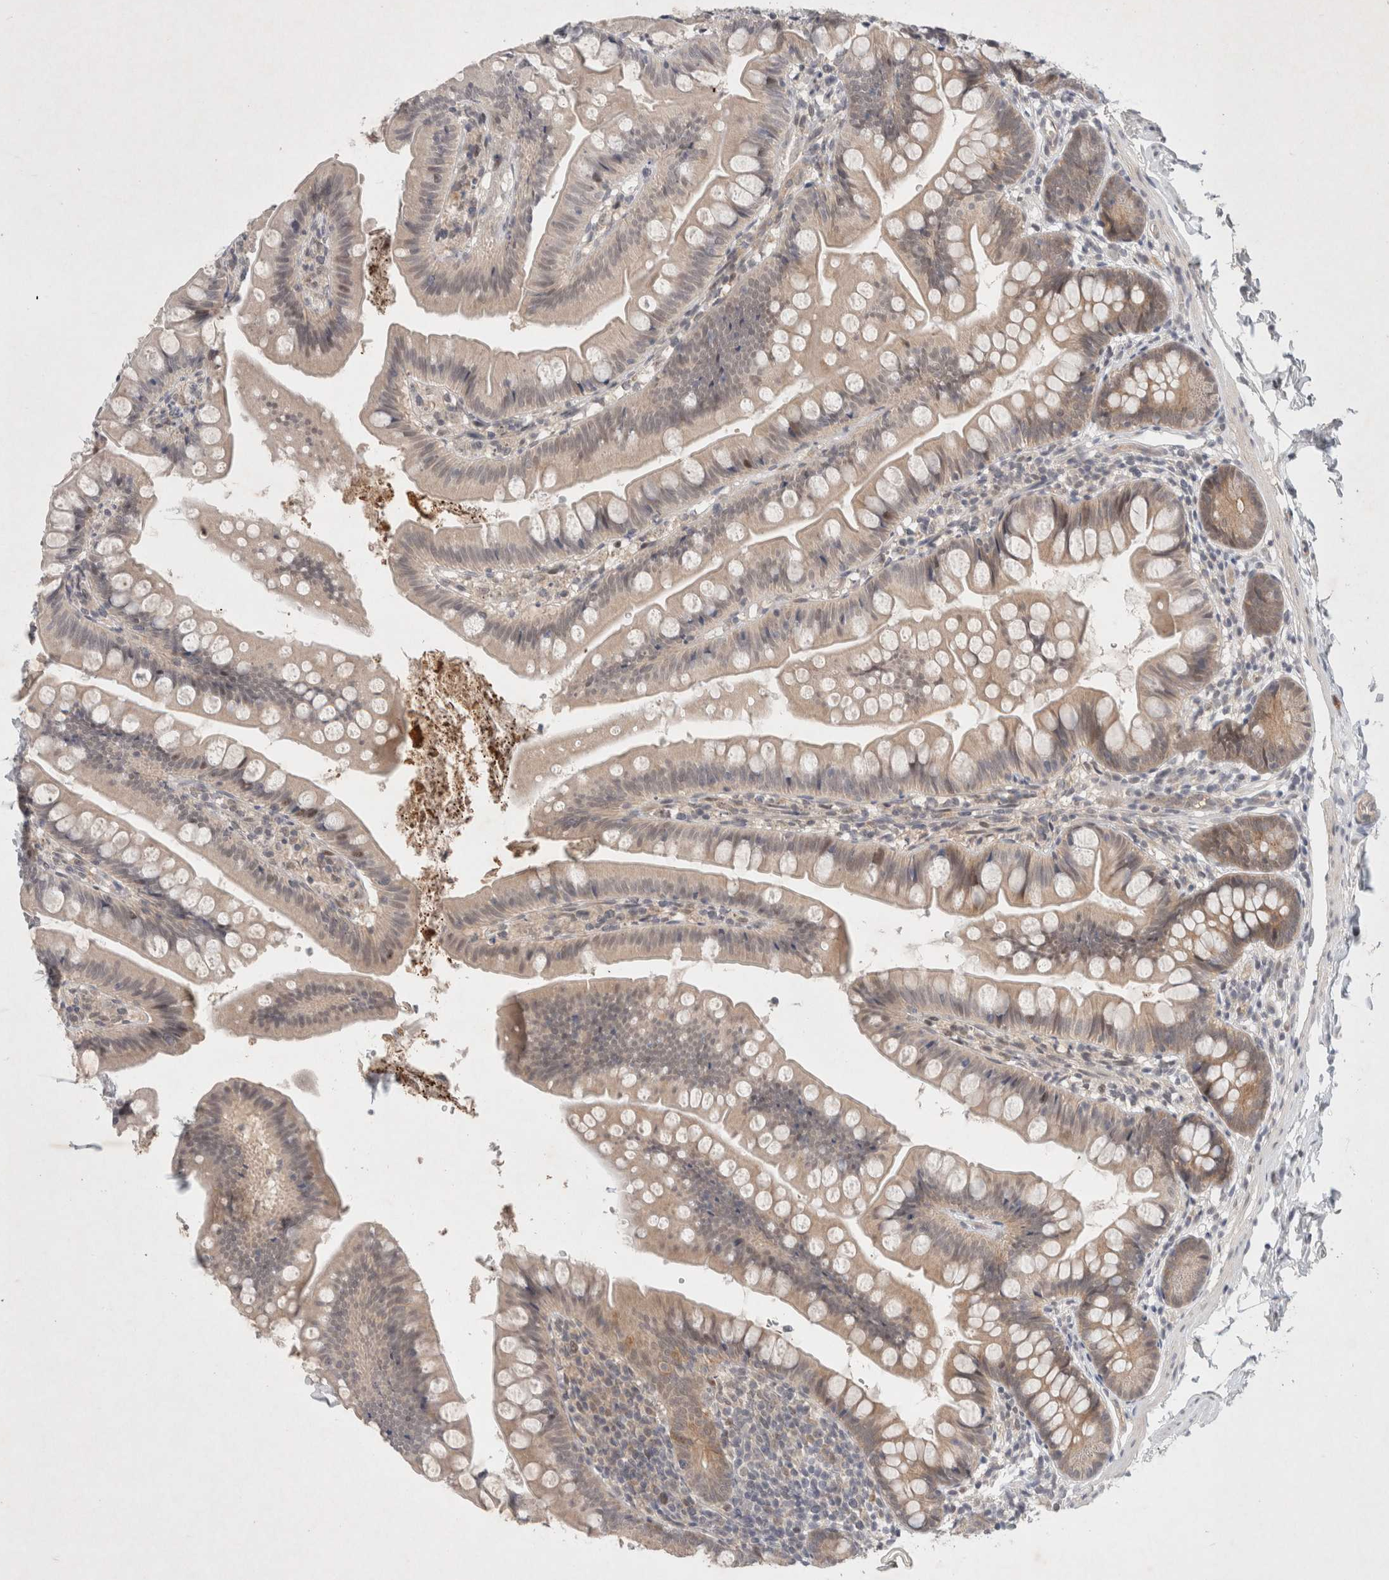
{"staining": {"intensity": "weak", "quantity": "<25%", "location": "cytoplasmic/membranous"}, "tissue": "small intestine", "cell_type": "Glandular cells", "image_type": "normal", "snomed": [{"axis": "morphology", "description": "Normal tissue, NOS"}, {"axis": "topography", "description": "Small intestine"}], "caption": "Glandular cells show no significant staining in benign small intestine.", "gene": "RASAL2", "patient": {"sex": "male", "age": 7}}